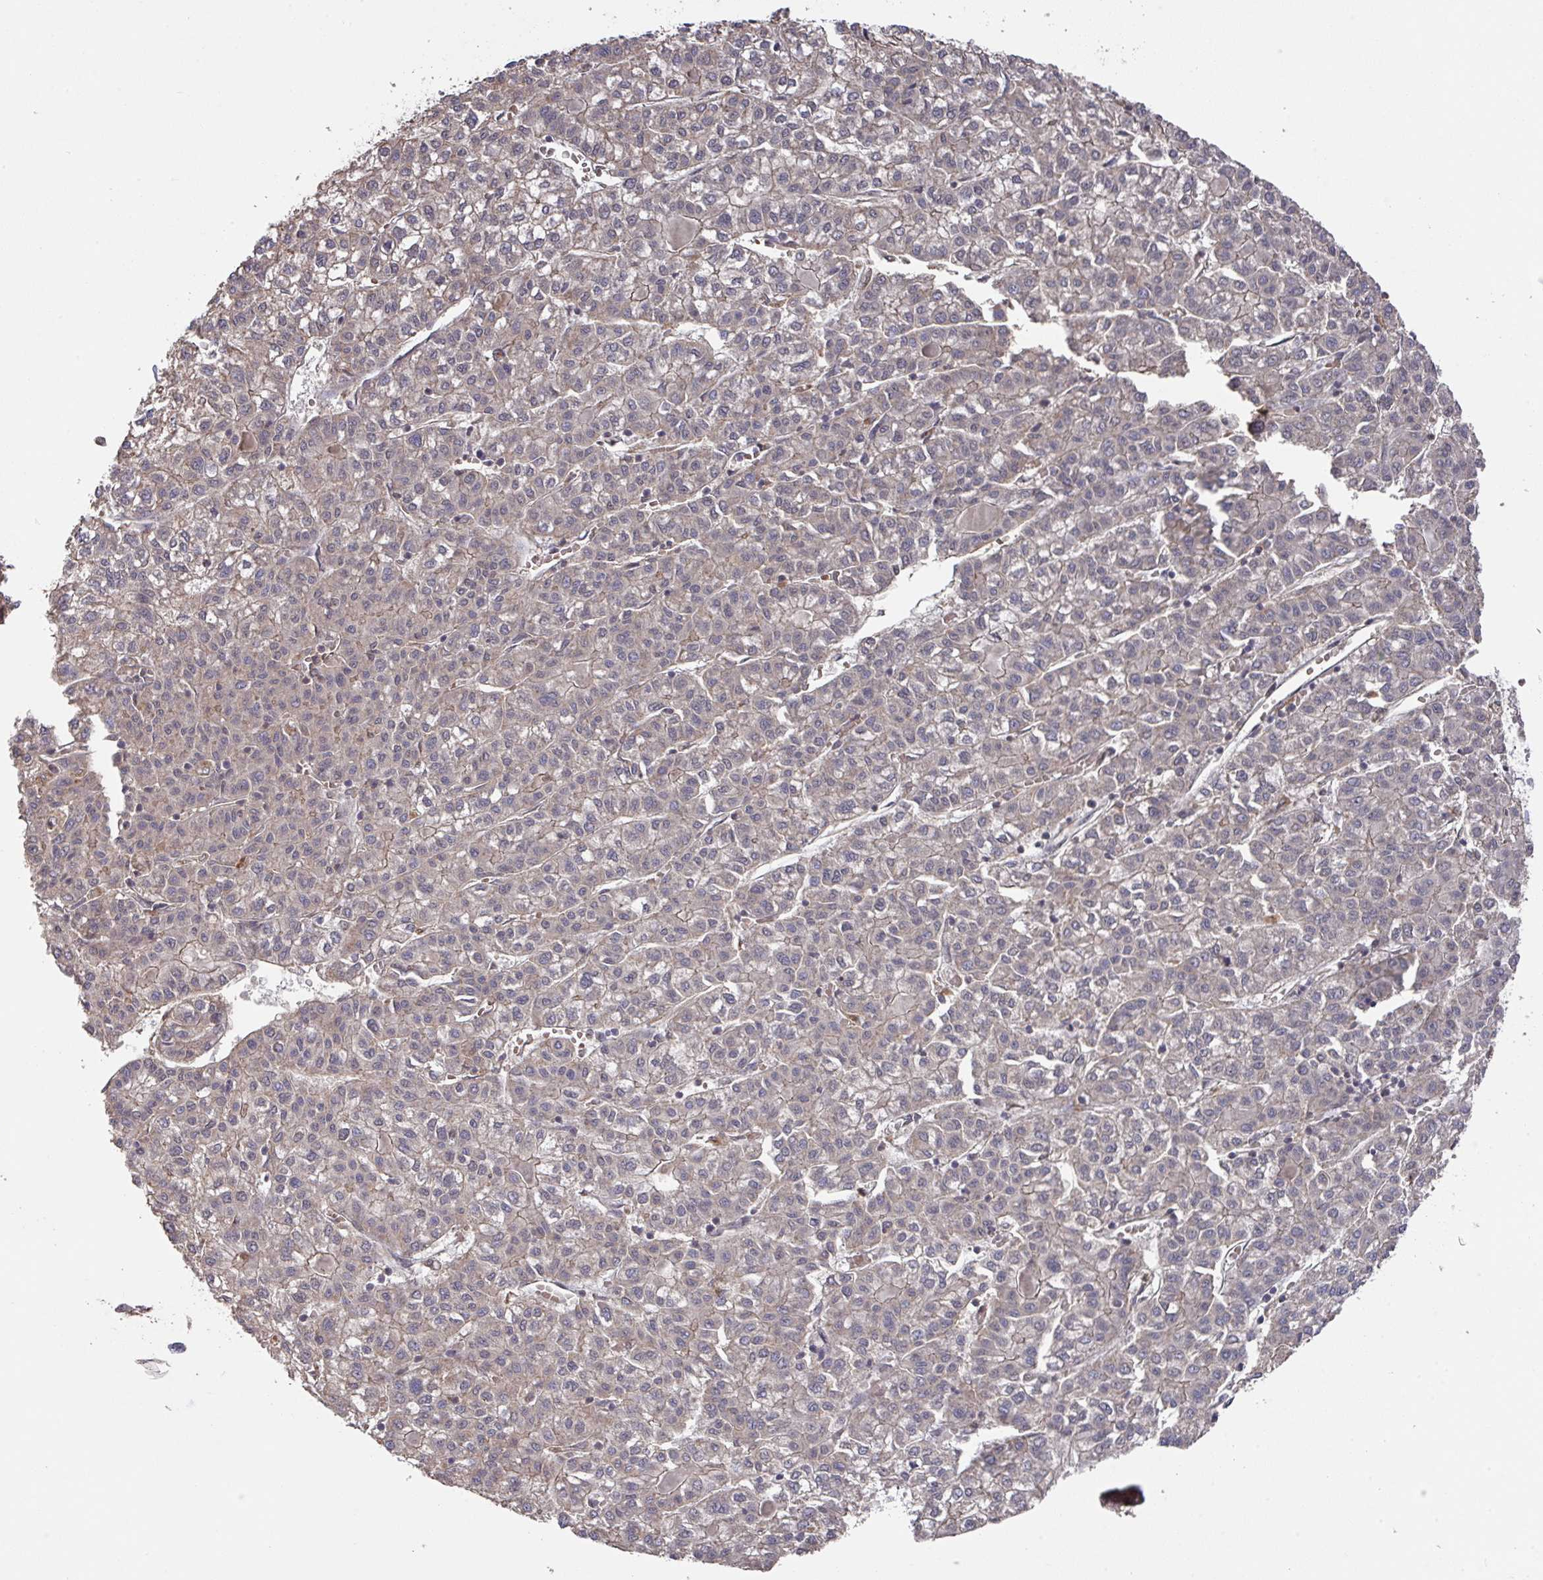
{"staining": {"intensity": "weak", "quantity": "<25%", "location": "cytoplasmic/membranous"}, "tissue": "liver cancer", "cell_type": "Tumor cells", "image_type": "cancer", "snomed": [{"axis": "morphology", "description": "Carcinoma, Hepatocellular, NOS"}, {"axis": "topography", "description": "Liver"}], "caption": "An IHC image of hepatocellular carcinoma (liver) is shown. There is no staining in tumor cells of hepatocellular carcinoma (liver).", "gene": "PRR5", "patient": {"sex": "female", "age": 43}}